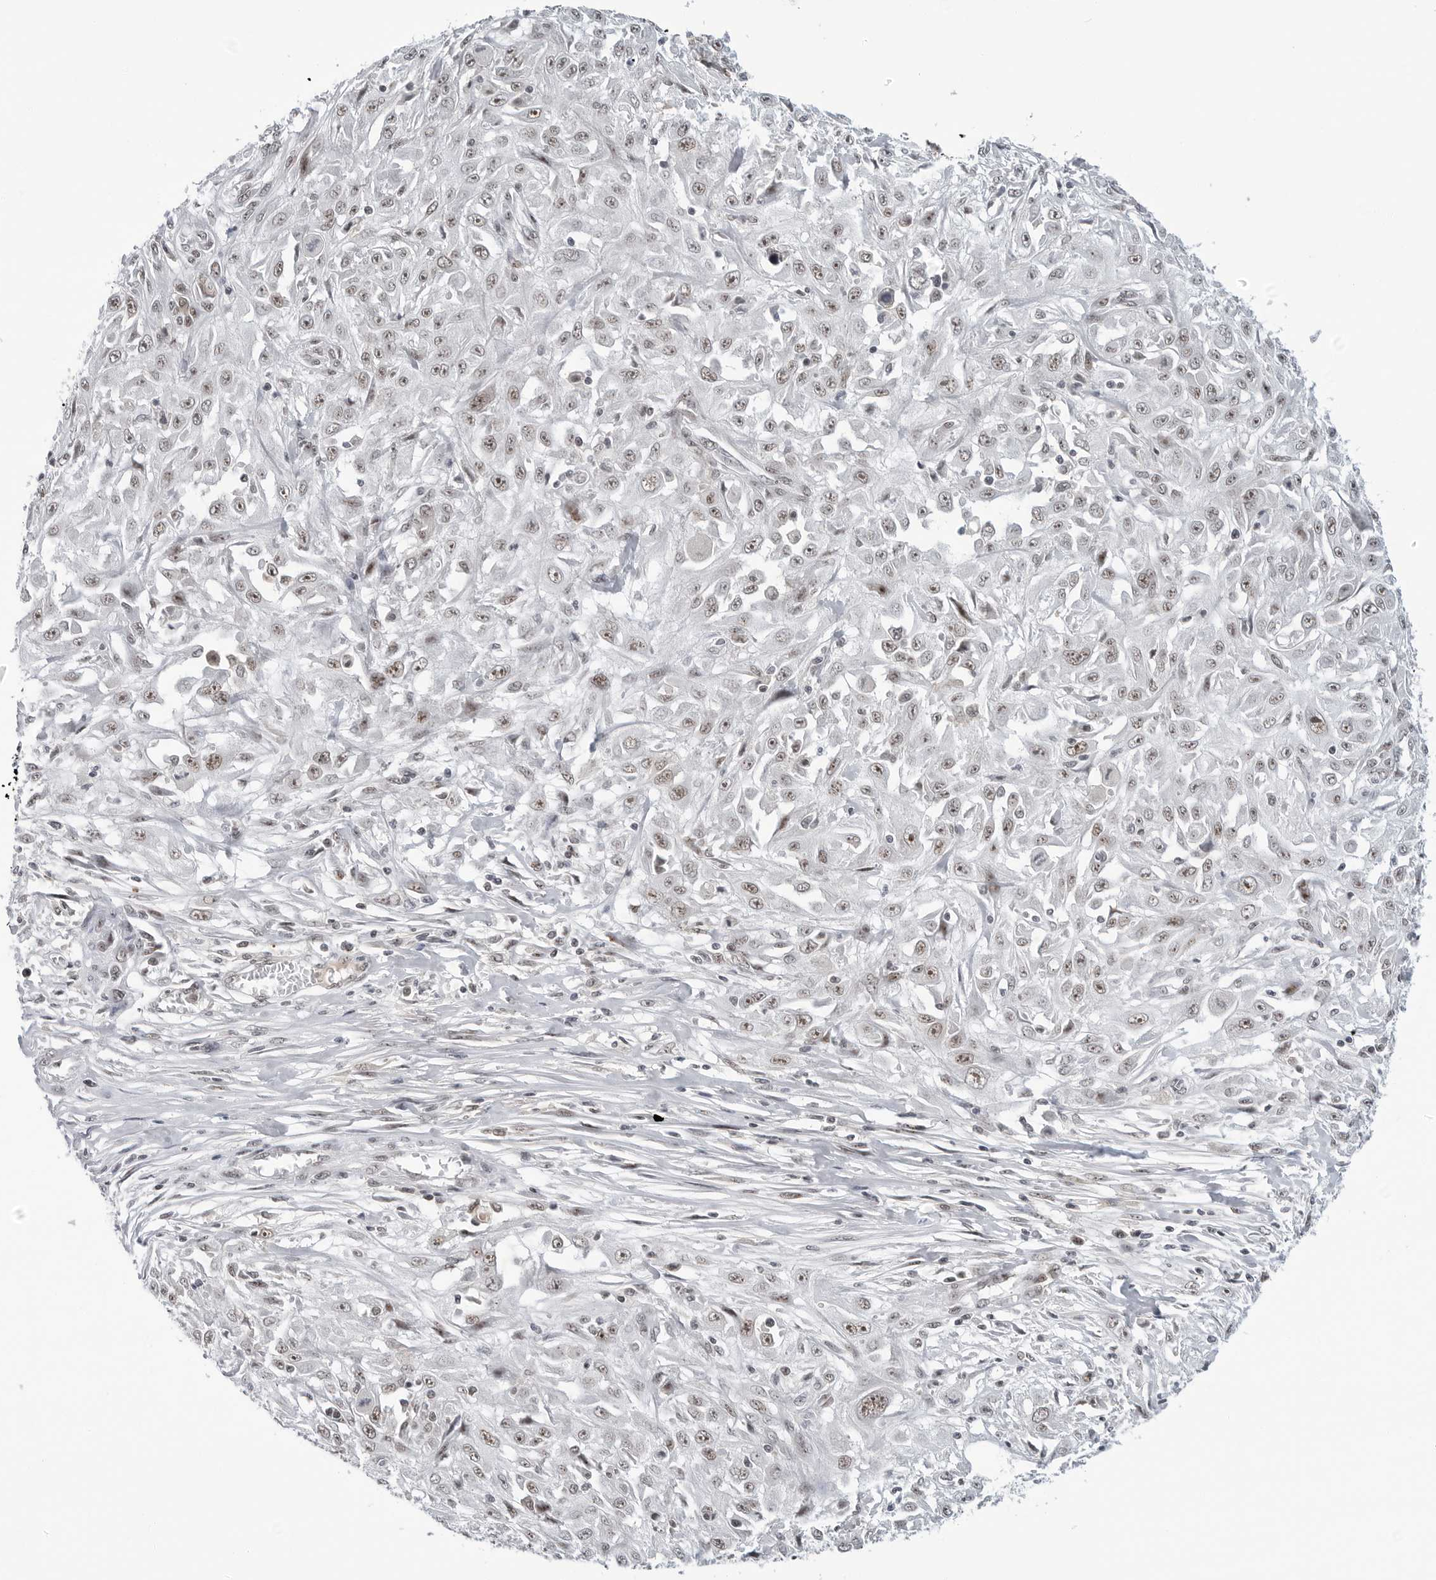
{"staining": {"intensity": "weak", "quantity": ">75%", "location": "nuclear"}, "tissue": "skin cancer", "cell_type": "Tumor cells", "image_type": "cancer", "snomed": [{"axis": "morphology", "description": "Squamous cell carcinoma, NOS"}, {"axis": "morphology", "description": "Squamous cell carcinoma, metastatic, NOS"}, {"axis": "topography", "description": "Skin"}, {"axis": "topography", "description": "Lymph node"}], "caption": "Immunohistochemistry (IHC) histopathology image of neoplastic tissue: skin cancer stained using immunohistochemistry (IHC) exhibits low levels of weak protein expression localized specifically in the nuclear of tumor cells, appearing as a nuclear brown color.", "gene": "WRAP53", "patient": {"sex": "male", "age": 75}}